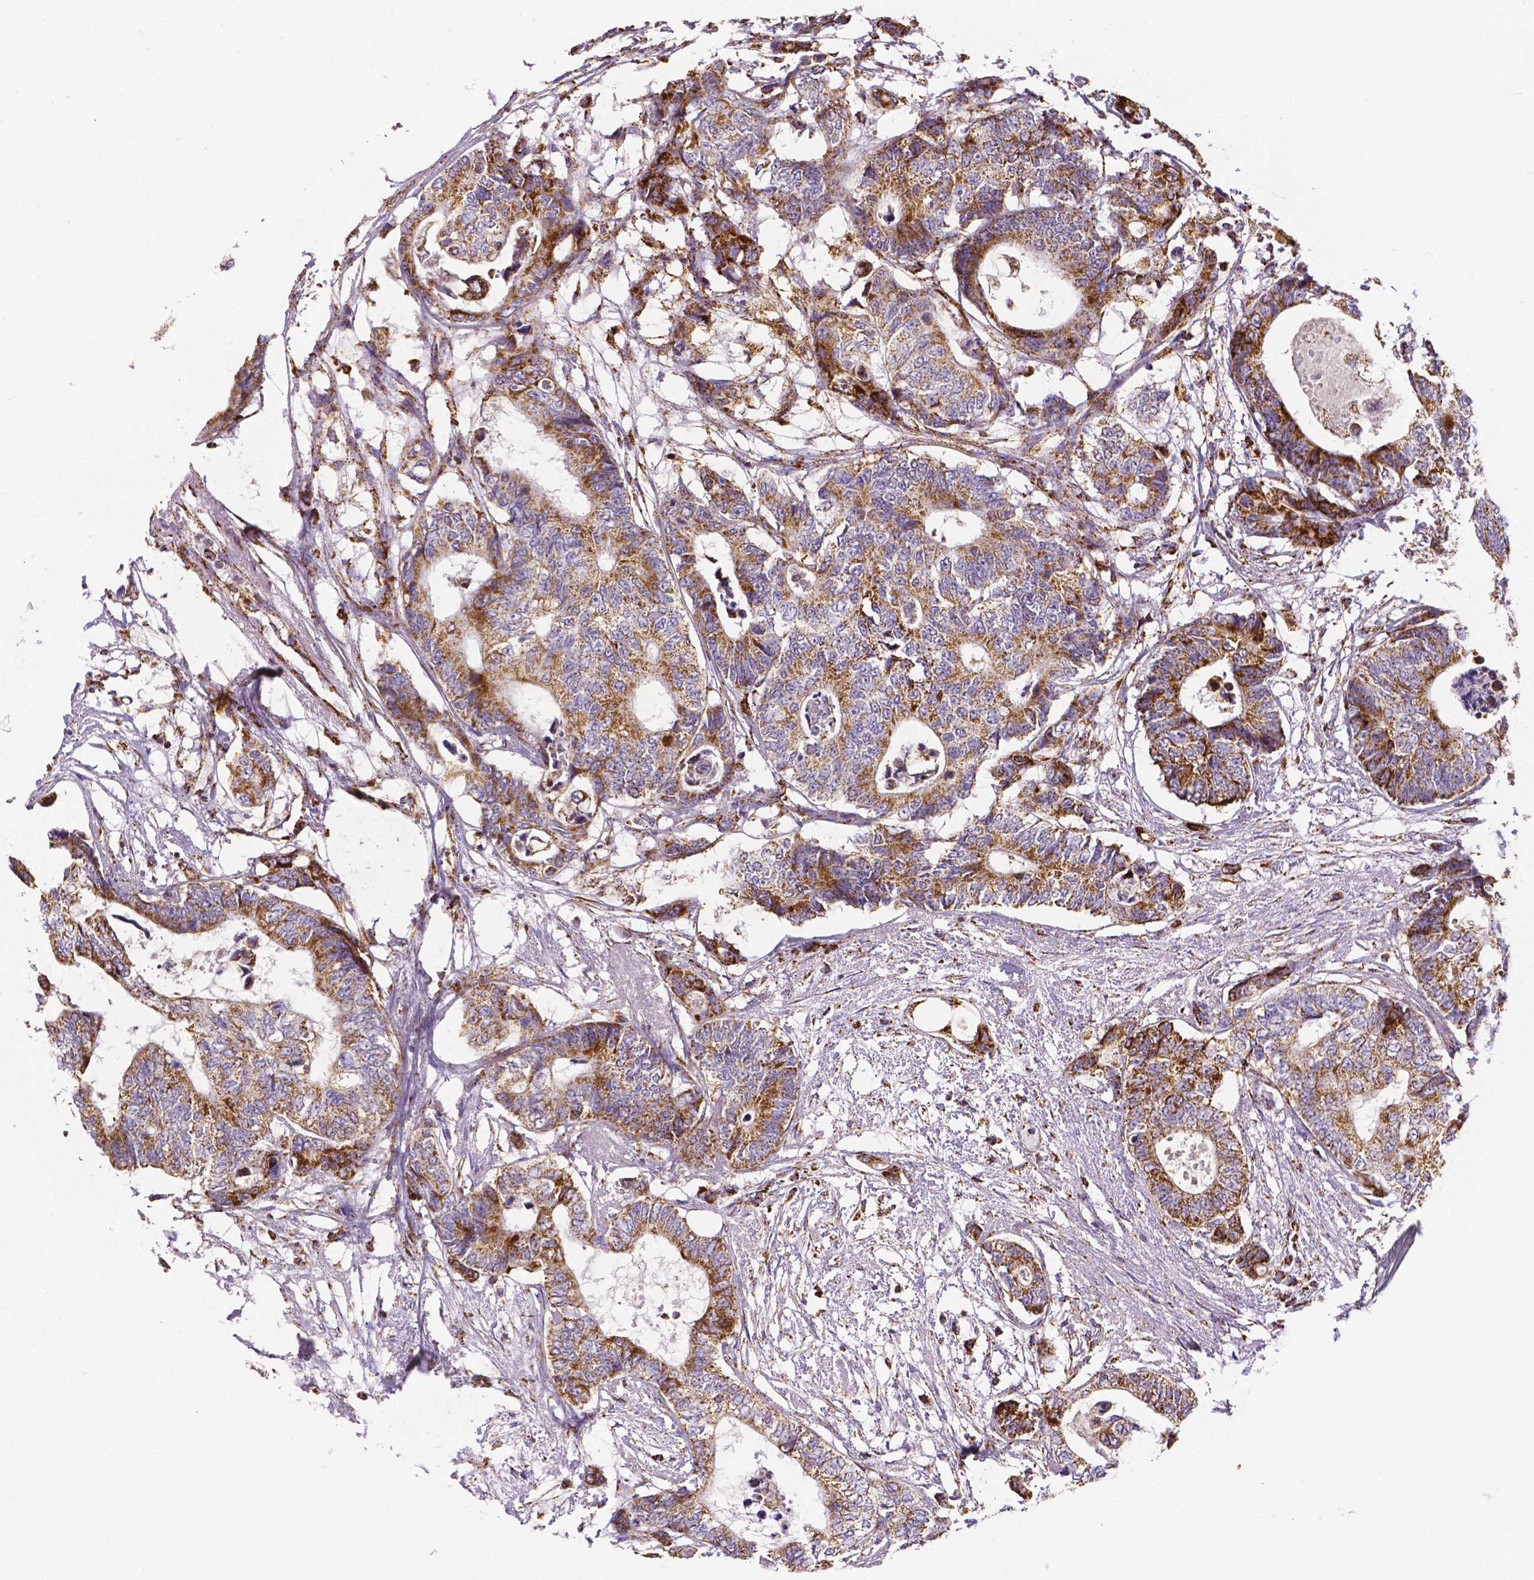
{"staining": {"intensity": "moderate", "quantity": ">75%", "location": "cytoplasmic/membranous"}, "tissue": "colorectal cancer", "cell_type": "Tumor cells", "image_type": "cancer", "snomed": [{"axis": "morphology", "description": "Adenocarcinoma, NOS"}, {"axis": "topography", "description": "Colon"}], "caption": "Immunohistochemistry (IHC) image of human colorectal cancer stained for a protein (brown), which exhibits medium levels of moderate cytoplasmic/membranous positivity in approximately >75% of tumor cells.", "gene": "MACC1", "patient": {"sex": "female", "age": 48}}